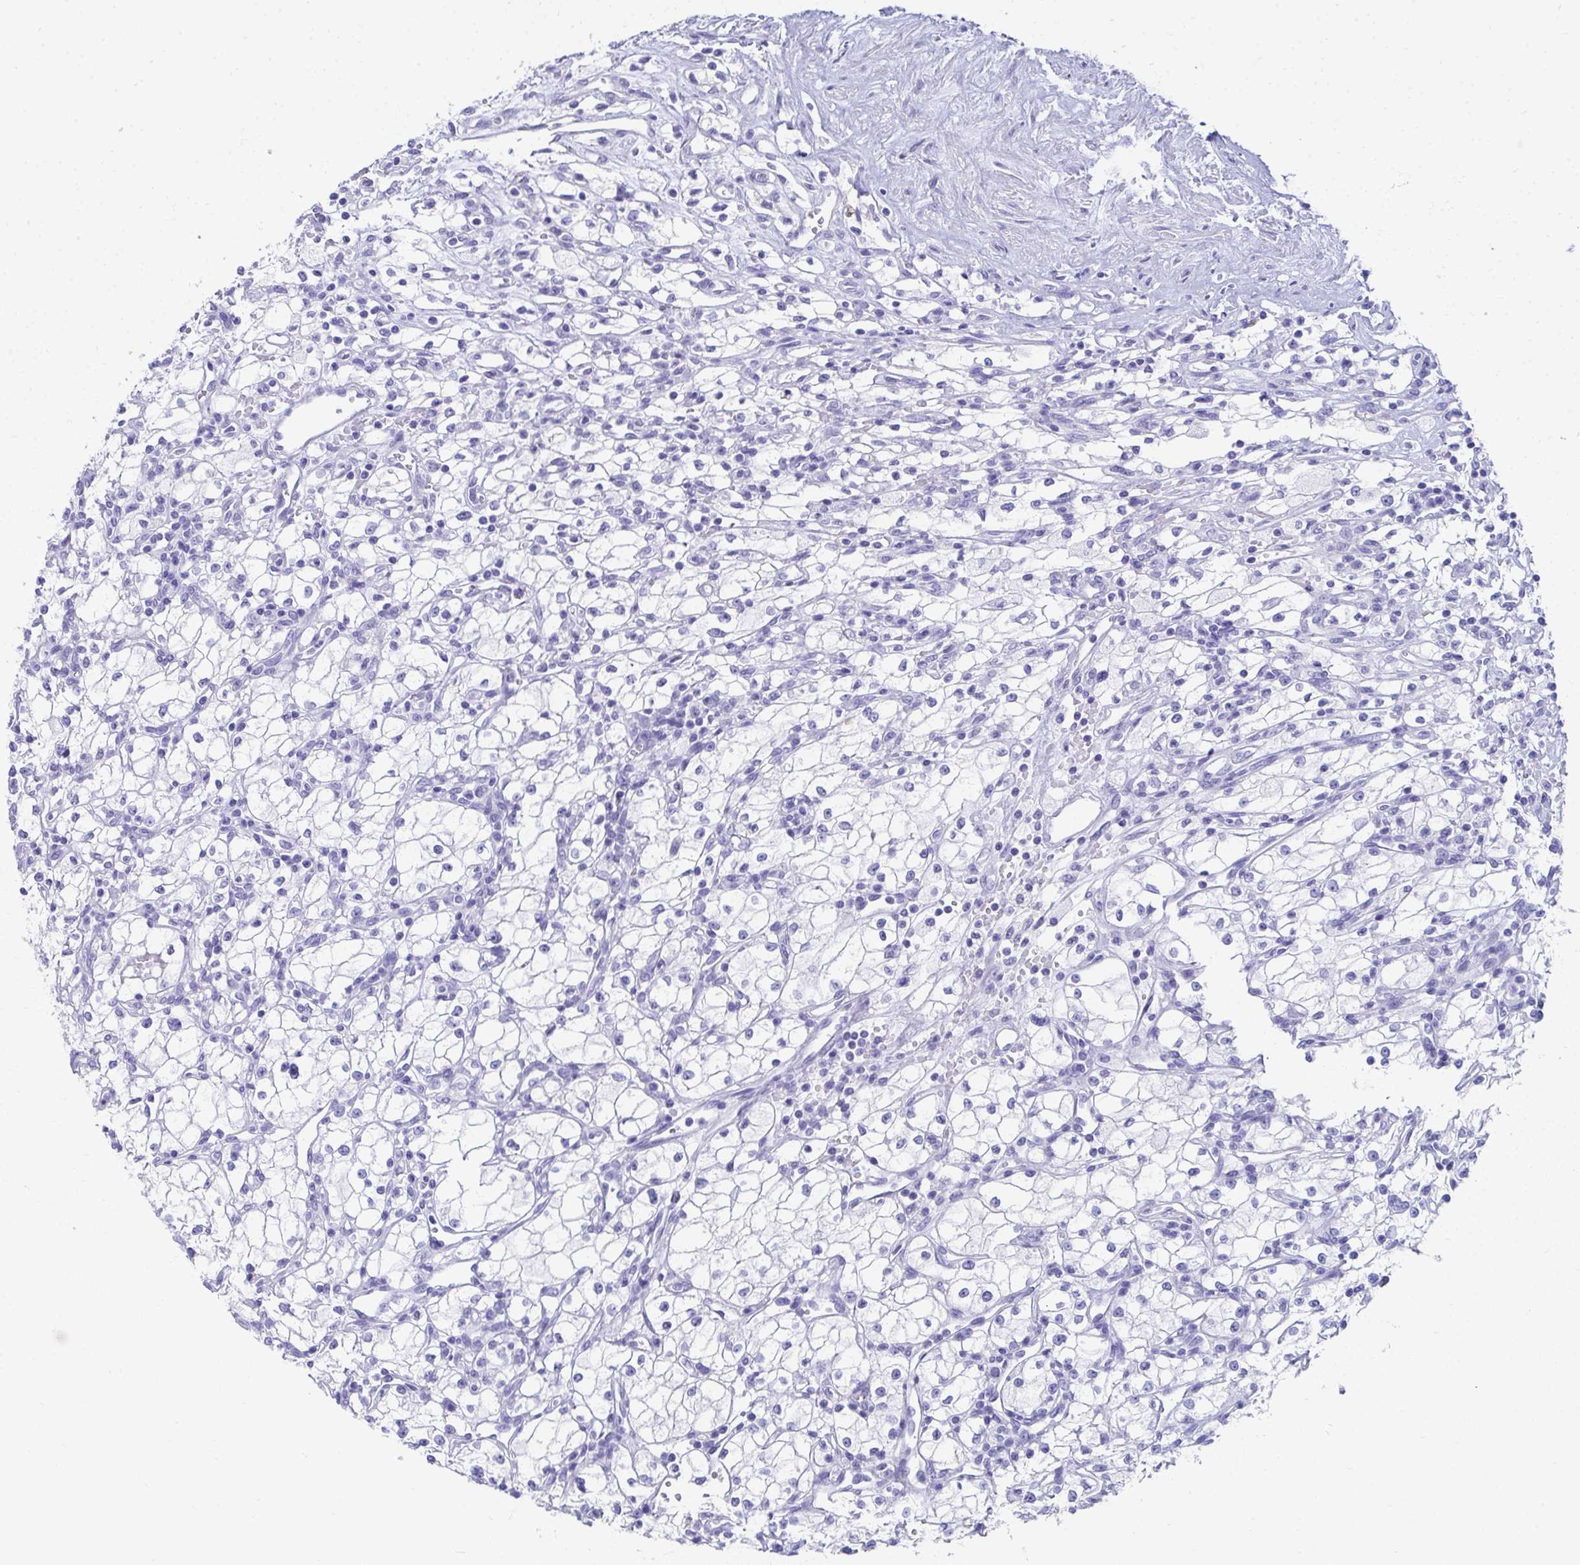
{"staining": {"intensity": "negative", "quantity": "none", "location": "none"}, "tissue": "renal cancer", "cell_type": "Tumor cells", "image_type": "cancer", "snomed": [{"axis": "morphology", "description": "Adenocarcinoma, NOS"}, {"axis": "topography", "description": "Kidney"}], "caption": "There is no significant expression in tumor cells of renal cancer (adenocarcinoma).", "gene": "SEC14L3", "patient": {"sex": "male", "age": 59}}